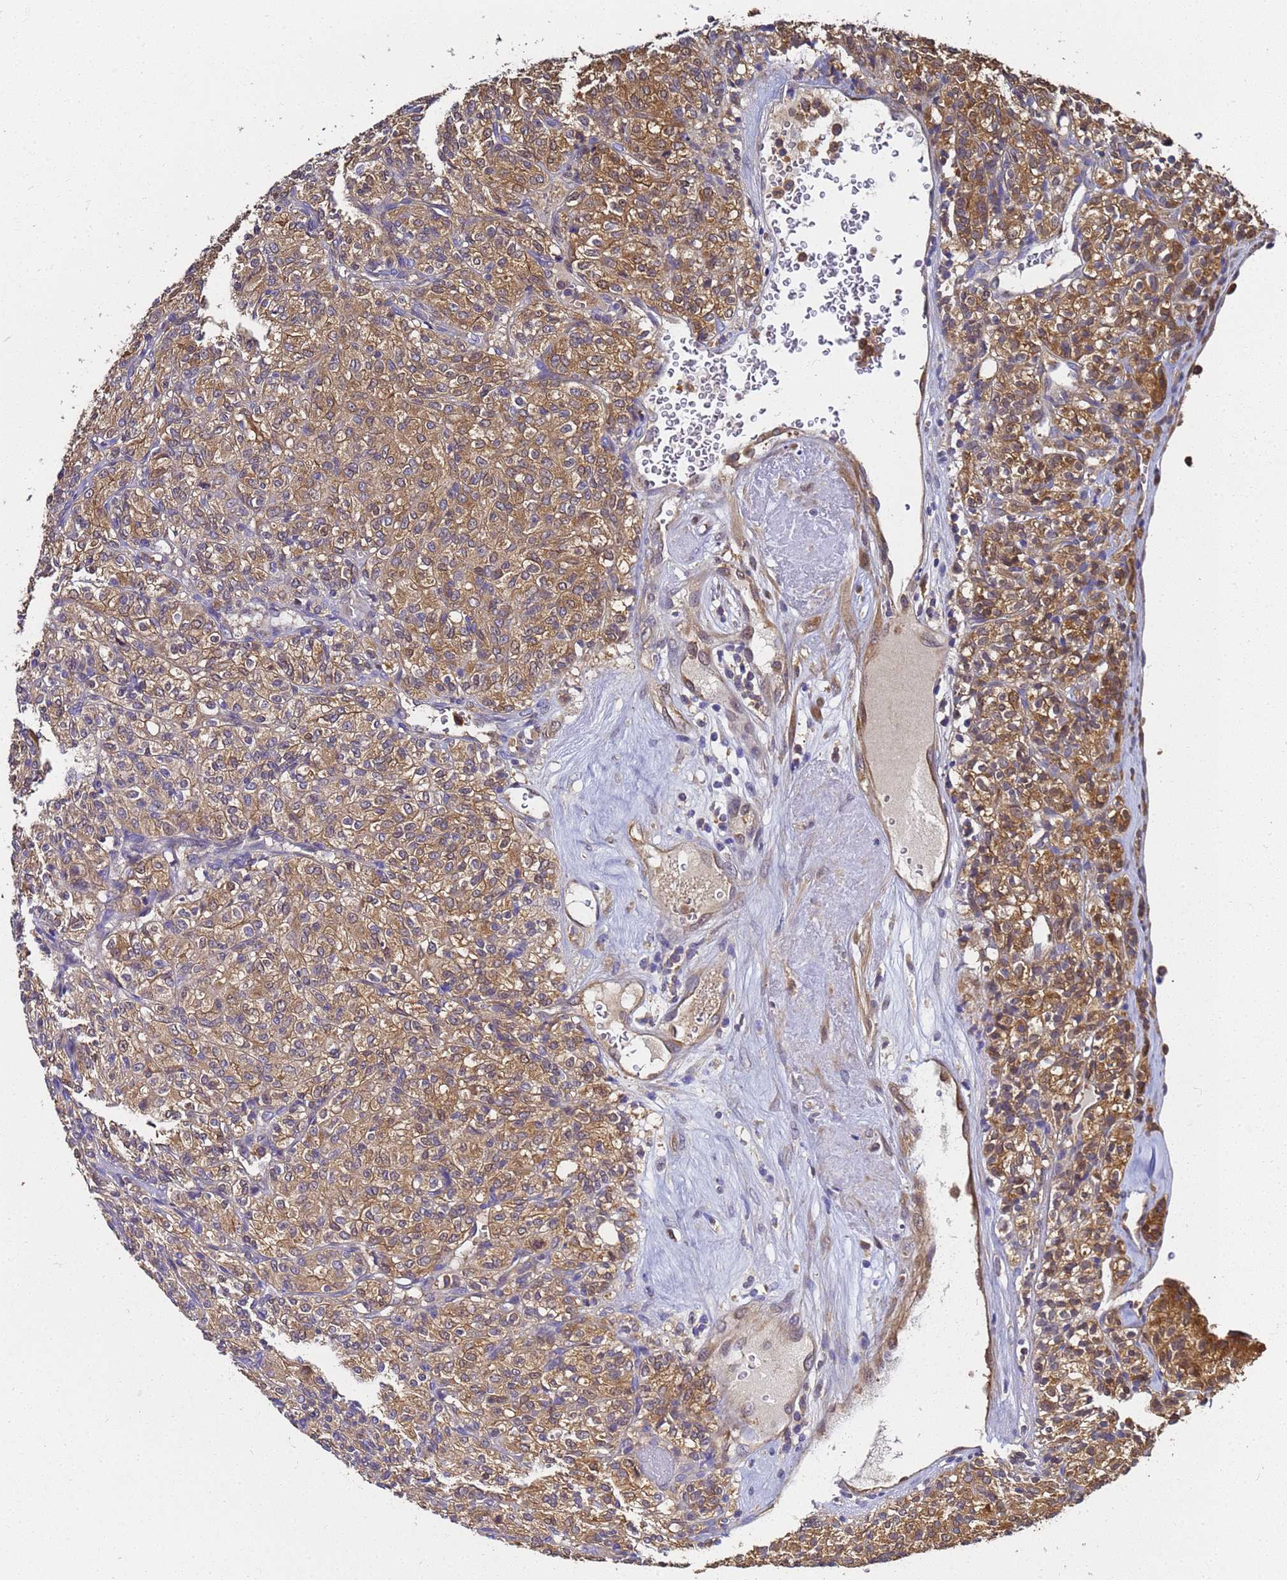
{"staining": {"intensity": "moderate", "quantity": ">75%", "location": "cytoplasmic/membranous"}, "tissue": "renal cancer", "cell_type": "Tumor cells", "image_type": "cancer", "snomed": [{"axis": "morphology", "description": "Adenocarcinoma, NOS"}, {"axis": "topography", "description": "Kidney"}], "caption": "Immunohistochemistry of human adenocarcinoma (renal) demonstrates medium levels of moderate cytoplasmic/membranous expression in approximately >75% of tumor cells.", "gene": "NME1-NME2", "patient": {"sex": "male", "age": 77}}